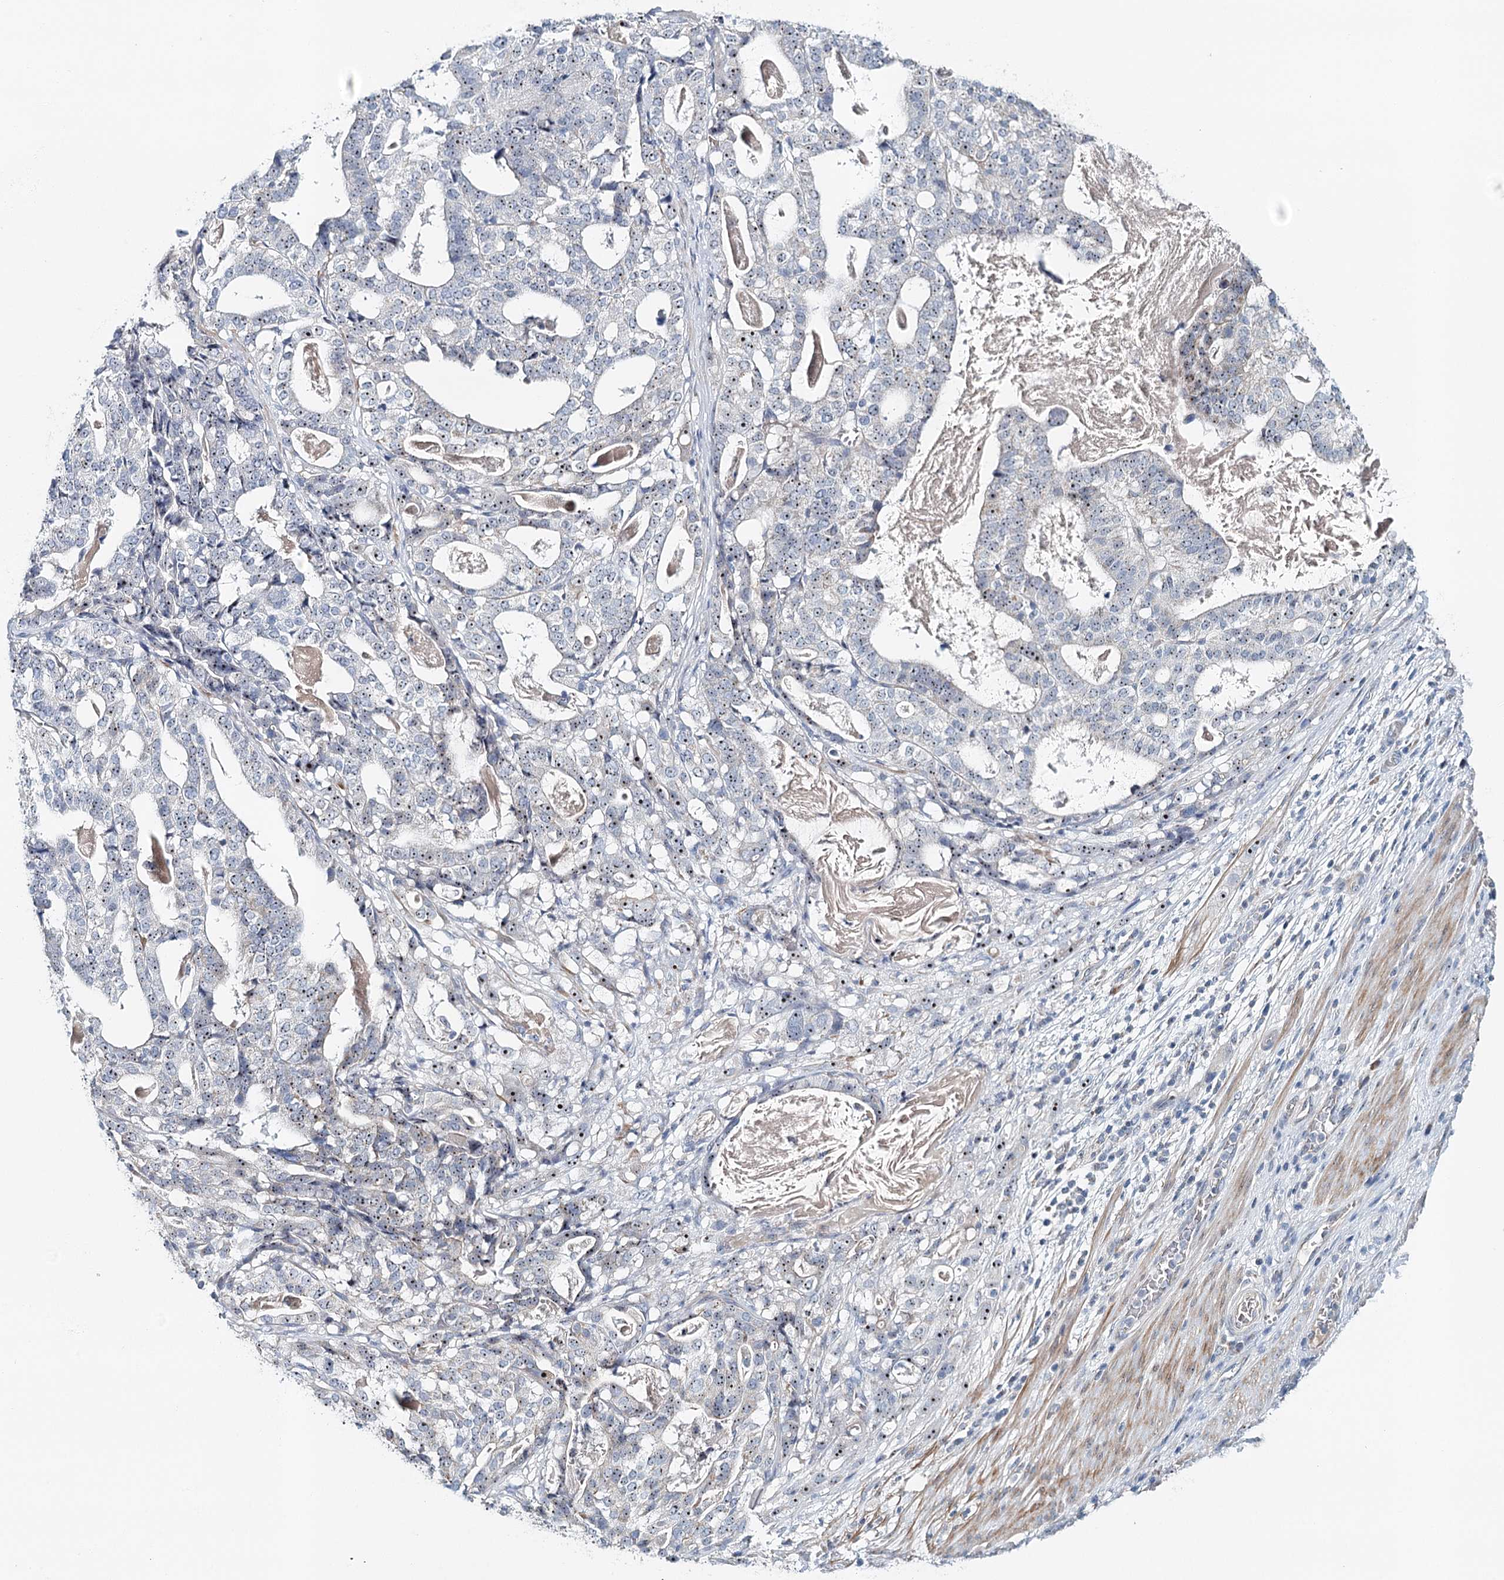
{"staining": {"intensity": "negative", "quantity": "none", "location": "none"}, "tissue": "stomach cancer", "cell_type": "Tumor cells", "image_type": "cancer", "snomed": [{"axis": "morphology", "description": "Adenocarcinoma, NOS"}, {"axis": "topography", "description": "Stomach"}], "caption": "Immunohistochemistry micrograph of human stomach cancer stained for a protein (brown), which displays no positivity in tumor cells.", "gene": "RBM43", "patient": {"sex": "male", "age": 48}}